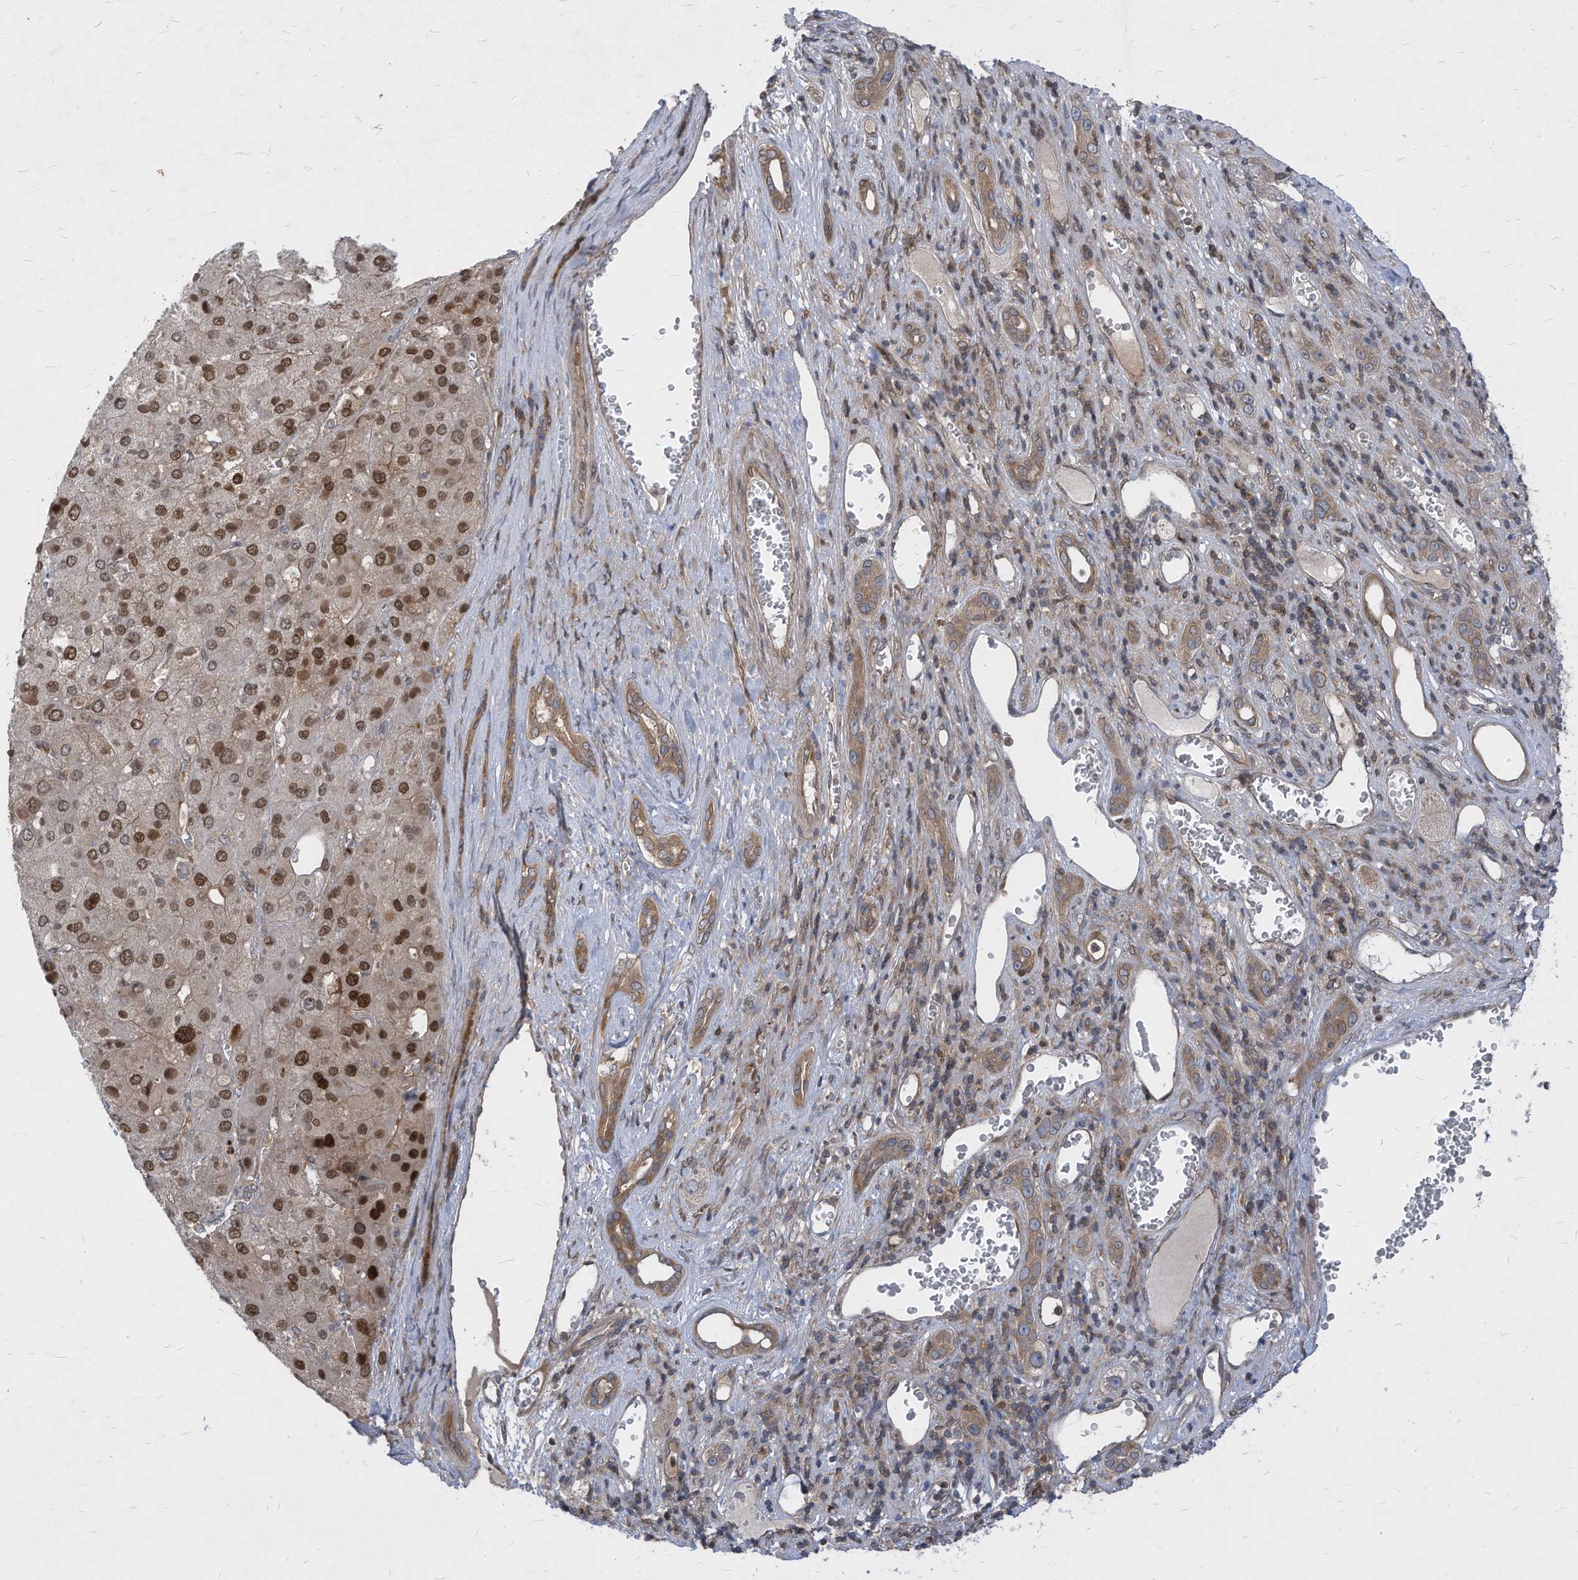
{"staining": {"intensity": "strong", "quantity": ">75%", "location": "nuclear"}, "tissue": "liver cancer", "cell_type": "Tumor cells", "image_type": "cancer", "snomed": [{"axis": "morphology", "description": "Carcinoma, Hepatocellular, NOS"}, {"axis": "topography", "description": "Liver"}], "caption": "Hepatocellular carcinoma (liver) stained with a brown dye displays strong nuclear positive positivity in about >75% of tumor cells.", "gene": "KPNB1", "patient": {"sex": "female", "age": 73}}